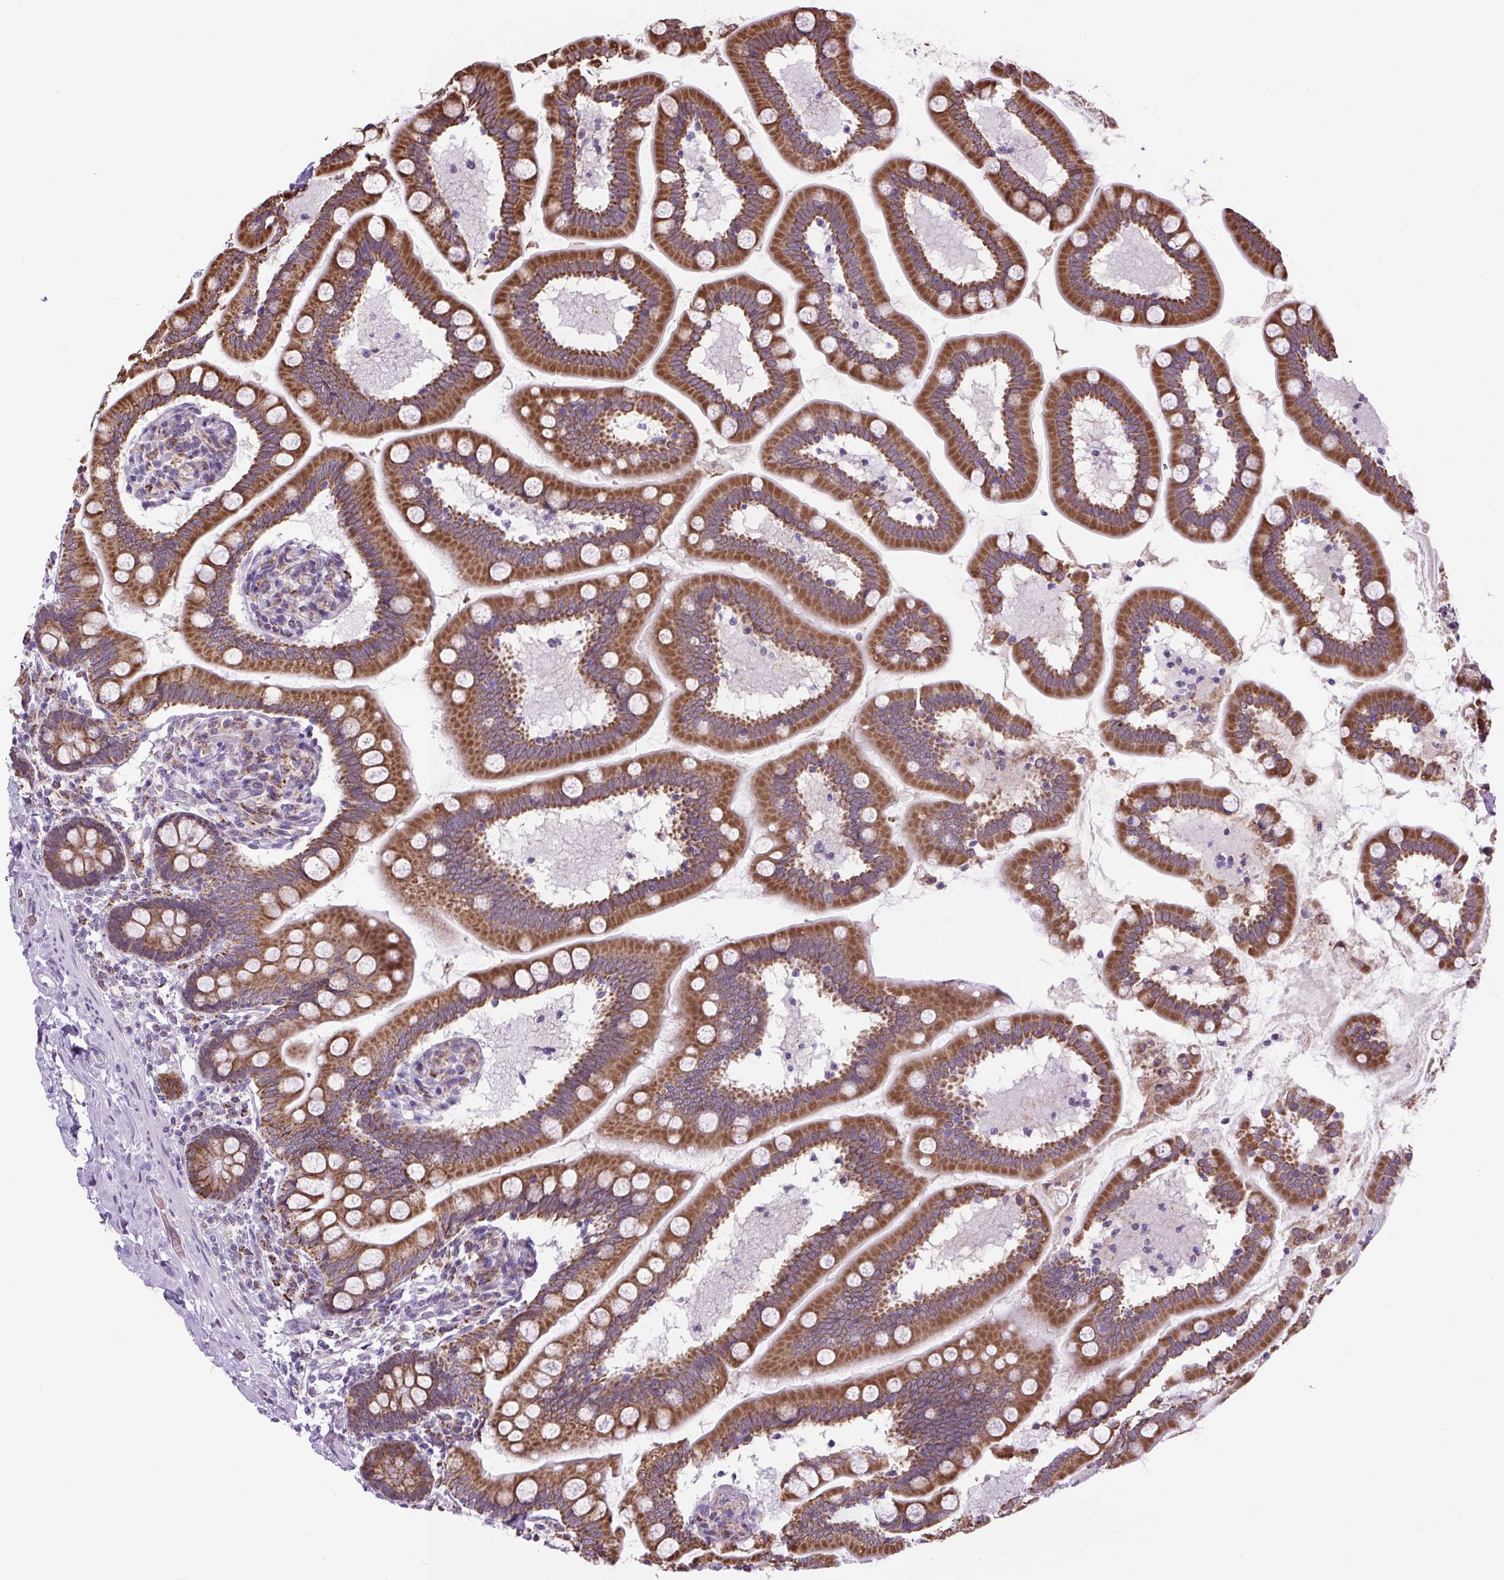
{"staining": {"intensity": "strong", "quantity": ">75%", "location": "cytoplasmic/membranous"}, "tissue": "small intestine", "cell_type": "Glandular cells", "image_type": "normal", "snomed": [{"axis": "morphology", "description": "Normal tissue, NOS"}, {"axis": "topography", "description": "Small intestine"}], "caption": "Glandular cells exhibit high levels of strong cytoplasmic/membranous staining in approximately >75% of cells in unremarkable small intestine.", "gene": "SCO2", "patient": {"sex": "female", "age": 64}}